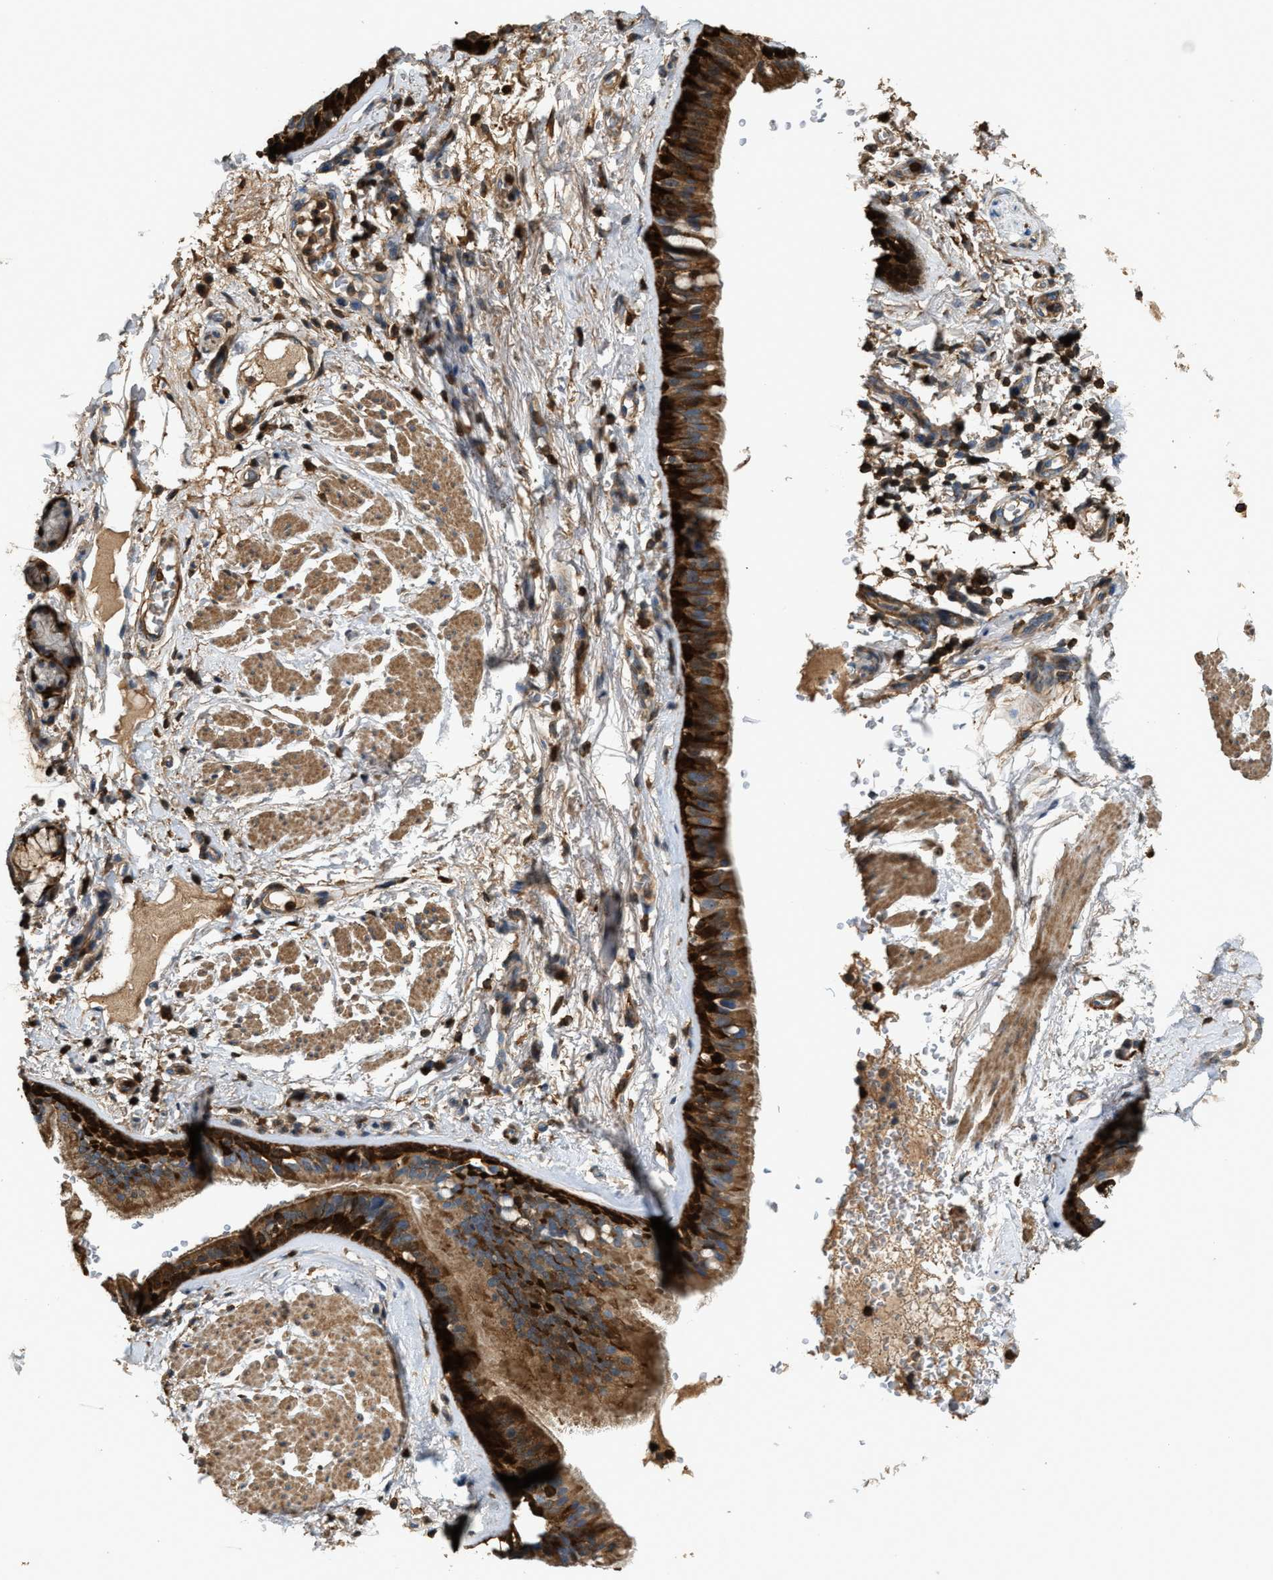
{"staining": {"intensity": "strong", "quantity": ">75%", "location": "cytoplasmic/membranous"}, "tissue": "bronchus", "cell_type": "Respiratory epithelial cells", "image_type": "normal", "snomed": [{"axis": "morphology", "description": "Normal tissue, NOS"}, {"axis": "topography", "description": "Cartilage tissue"}], "caption": "Immunohistochemical staining of normal bronchus demonstrates strong cytoplasmic/membranous protein positivity in about >75% of respiratory epithelial cells. (Brightfield microscopy of DAB IHC at high magnification).", "gene": "SERPINB5", "patient": {"sex": "female", "age": 63}}